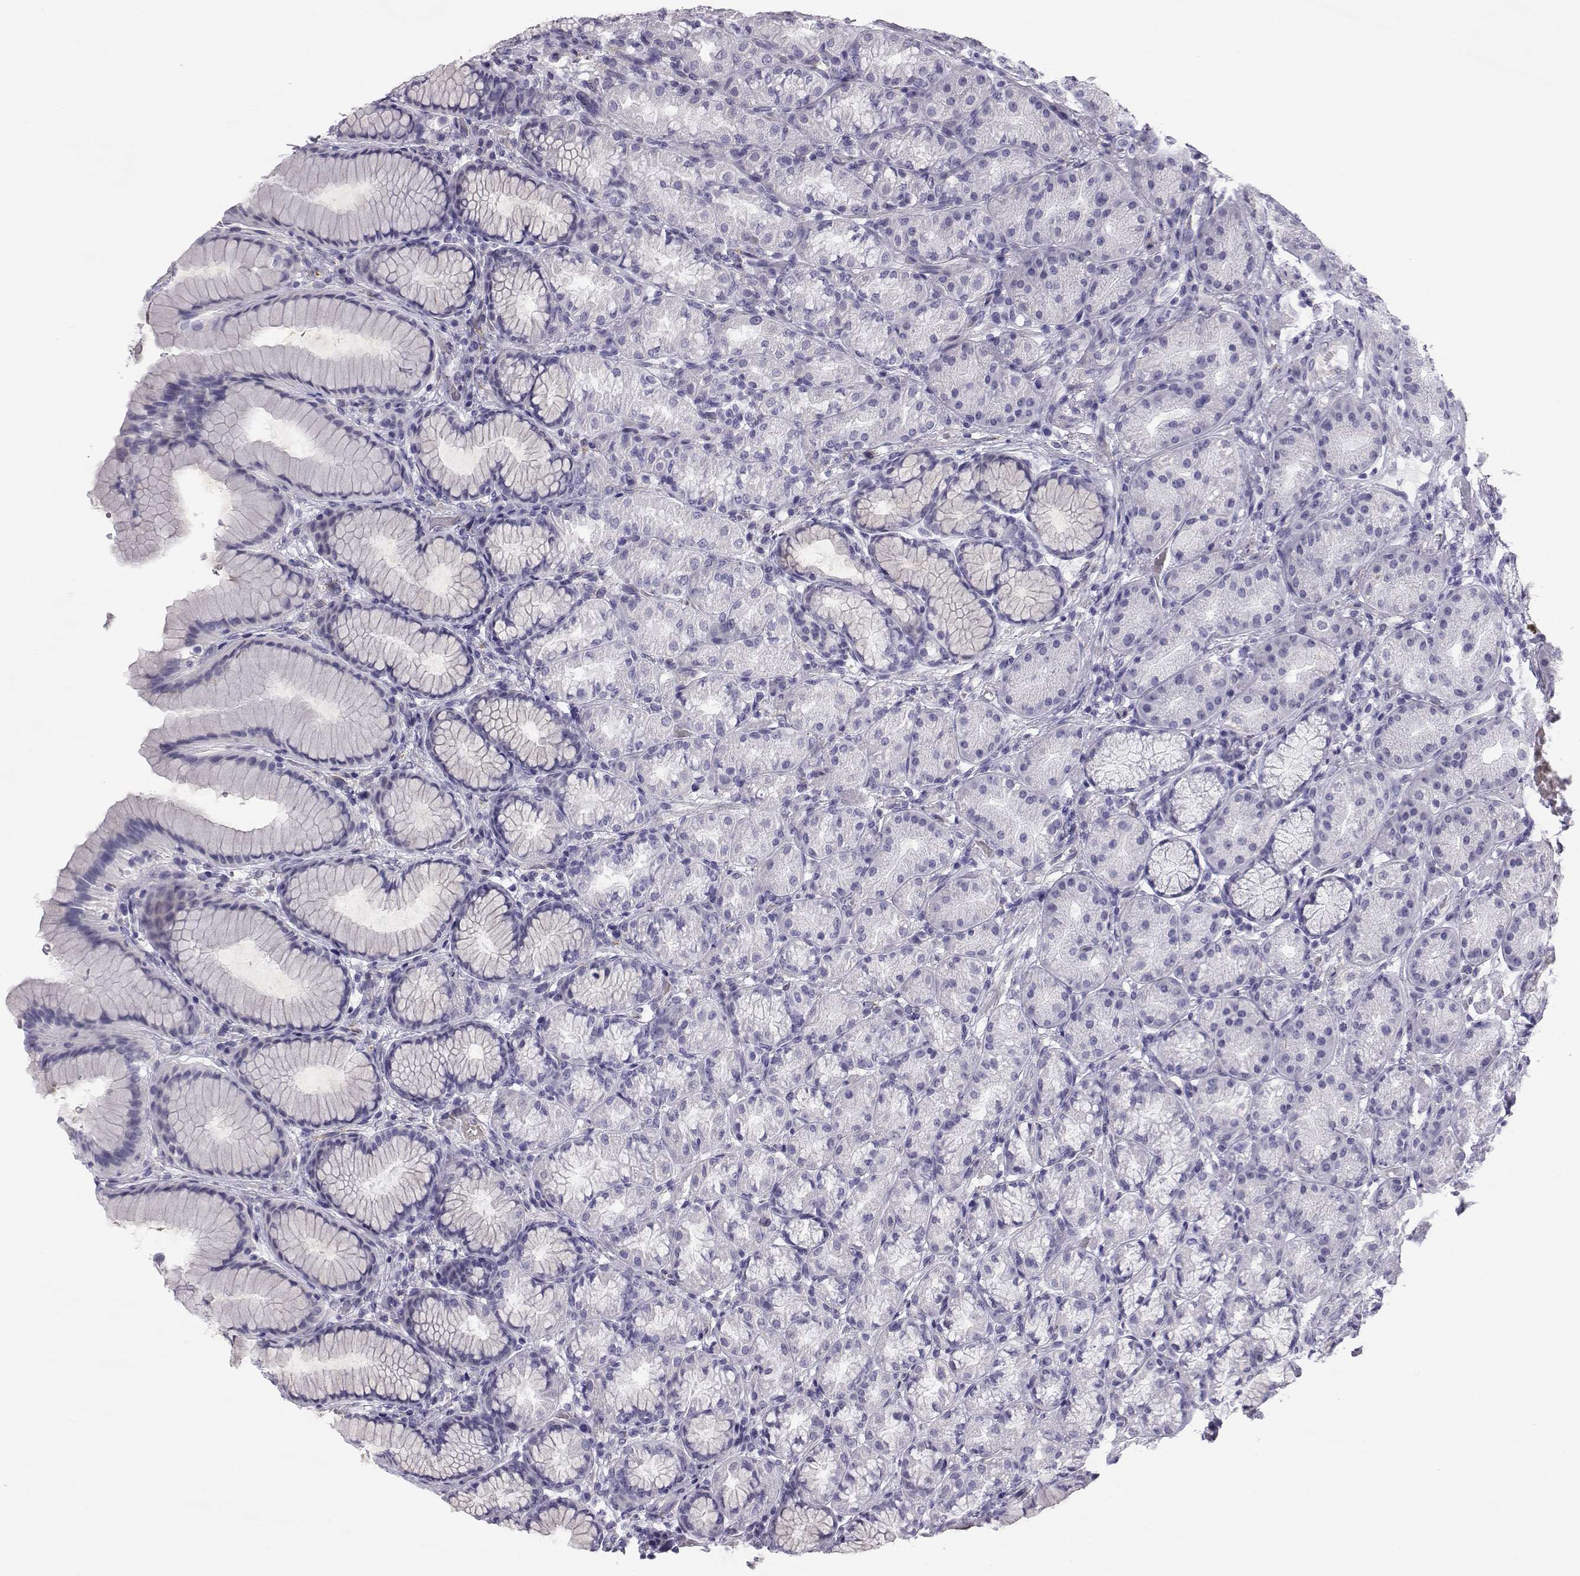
{"staining": {"intensity": "negative", "quantity": "none", "location": "none"}, "tissue": "stomach", "cell_type": "Glandular cells", "image_type": "normal", "snomed": [{"axis": "morphology", "description": "Normal tissue, NOS"}, {"axis": "morphology", "description": "Adenocarcinoma, NOS"}, {"axis": "topography", "description": "Stomach"}], "caption": "Immunohistochemical staining of normal human stomach reveals no significant positivity in glandular cells. (IHC, brightfield microscopy, high magnification).", "gene": "RNASE12", "patient": {"sex": "female", "age": 79}}